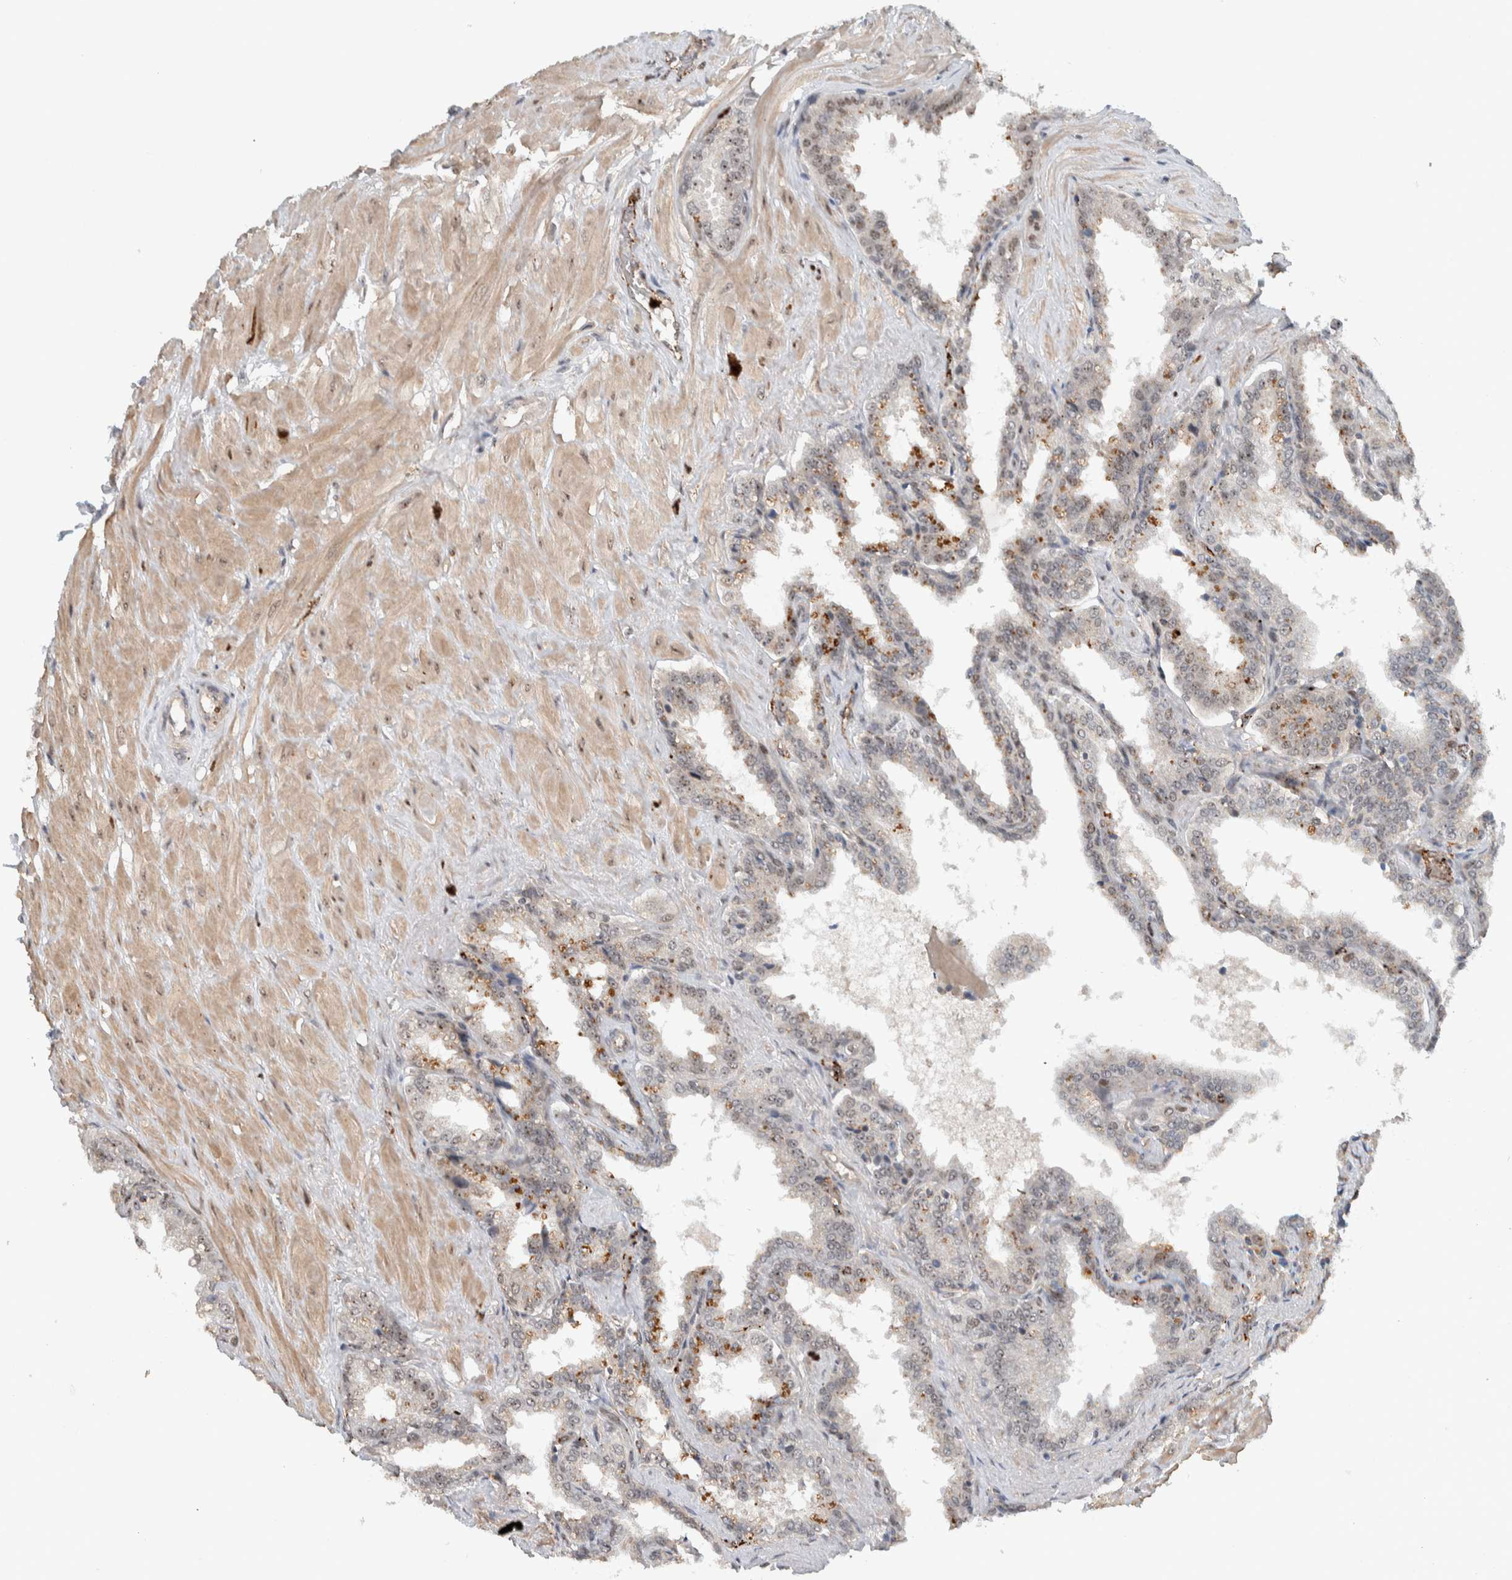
{"staining": {"intensity": "moderate", "quantity": "25%-75%", "location": "nuclear"}, "tissue": "seminal vesicle", "cell_type": "Glandular cells", "image_type": "normal", "snomed": [{"axis": "morphology", "description": "Normal tissue, NOS"}, {"axis": "topography", "description": "Seminal veicle"}], "caption": "Glandular cells show medium levels of moderate nuclear staining in about 25%-75% of cells in normal human seminal vesicle. The protein of interest is stained brown, and the nuclei are stained in blue (DAB IHC with brightfield microscopy, high magnification).", "gene": "ZFP91", "patient": {"sex": "male", "age": 46}}